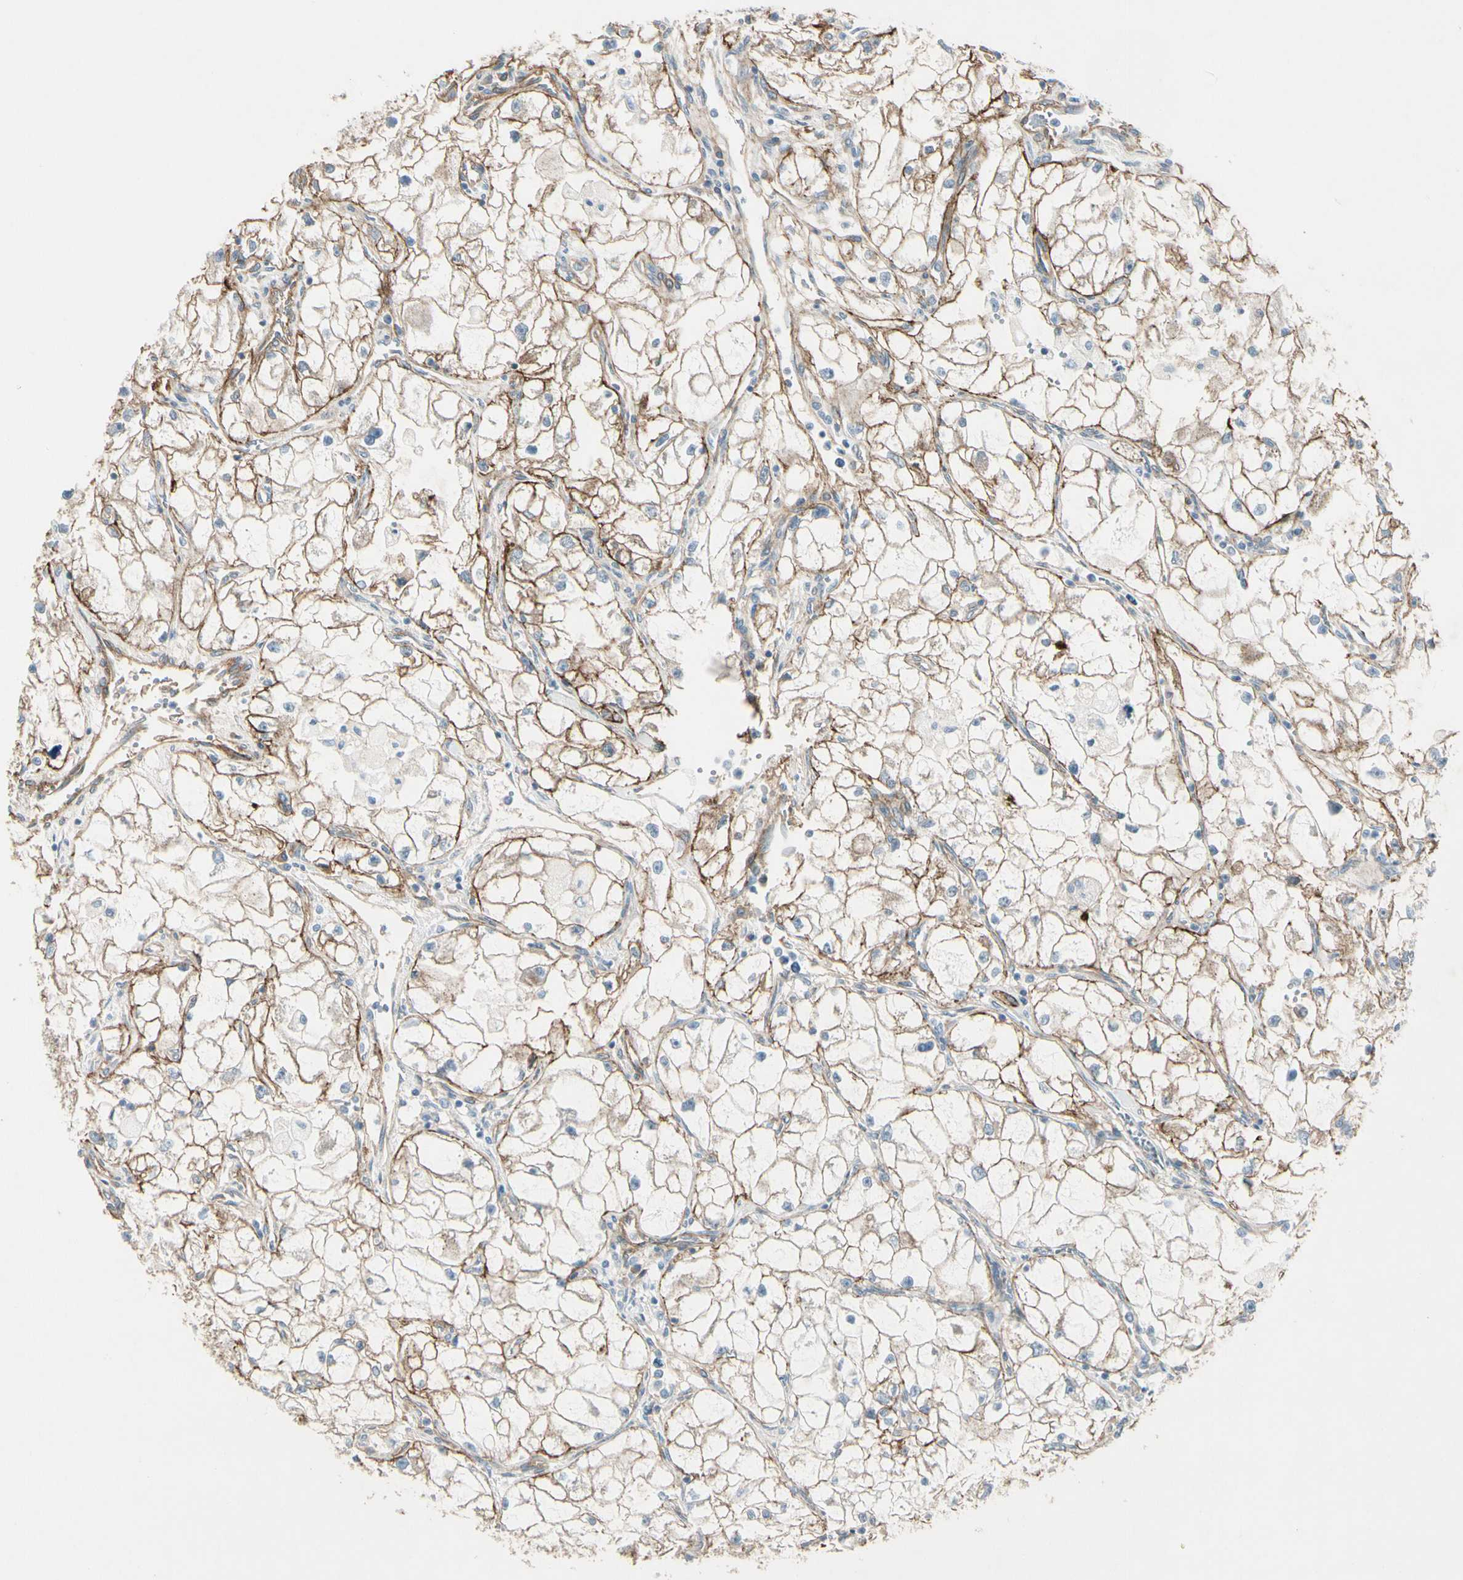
{"staining": {"intensity": "moderate", "quantity": ">75%", "location": "cytoplasmic/membranous"}, "tissue": "renal cancer", "cell_type": "Tumor cells", "image_type": "cancer", "snomed": [{"axis": "morphology", "description": "Adenocarcinoma, NOS"}, {"axis": "topography", "description": "Kidney"}], "caption": "Approximately >75% of tumor cells in renal cancer (adenocarcinoma) demonstrate moderate cytoplasmic/membranous protein expression as visualized by brown immunohistochemical staining.", "gene": "ITGA3", "patient": {"sex": "female", "age": 70}}